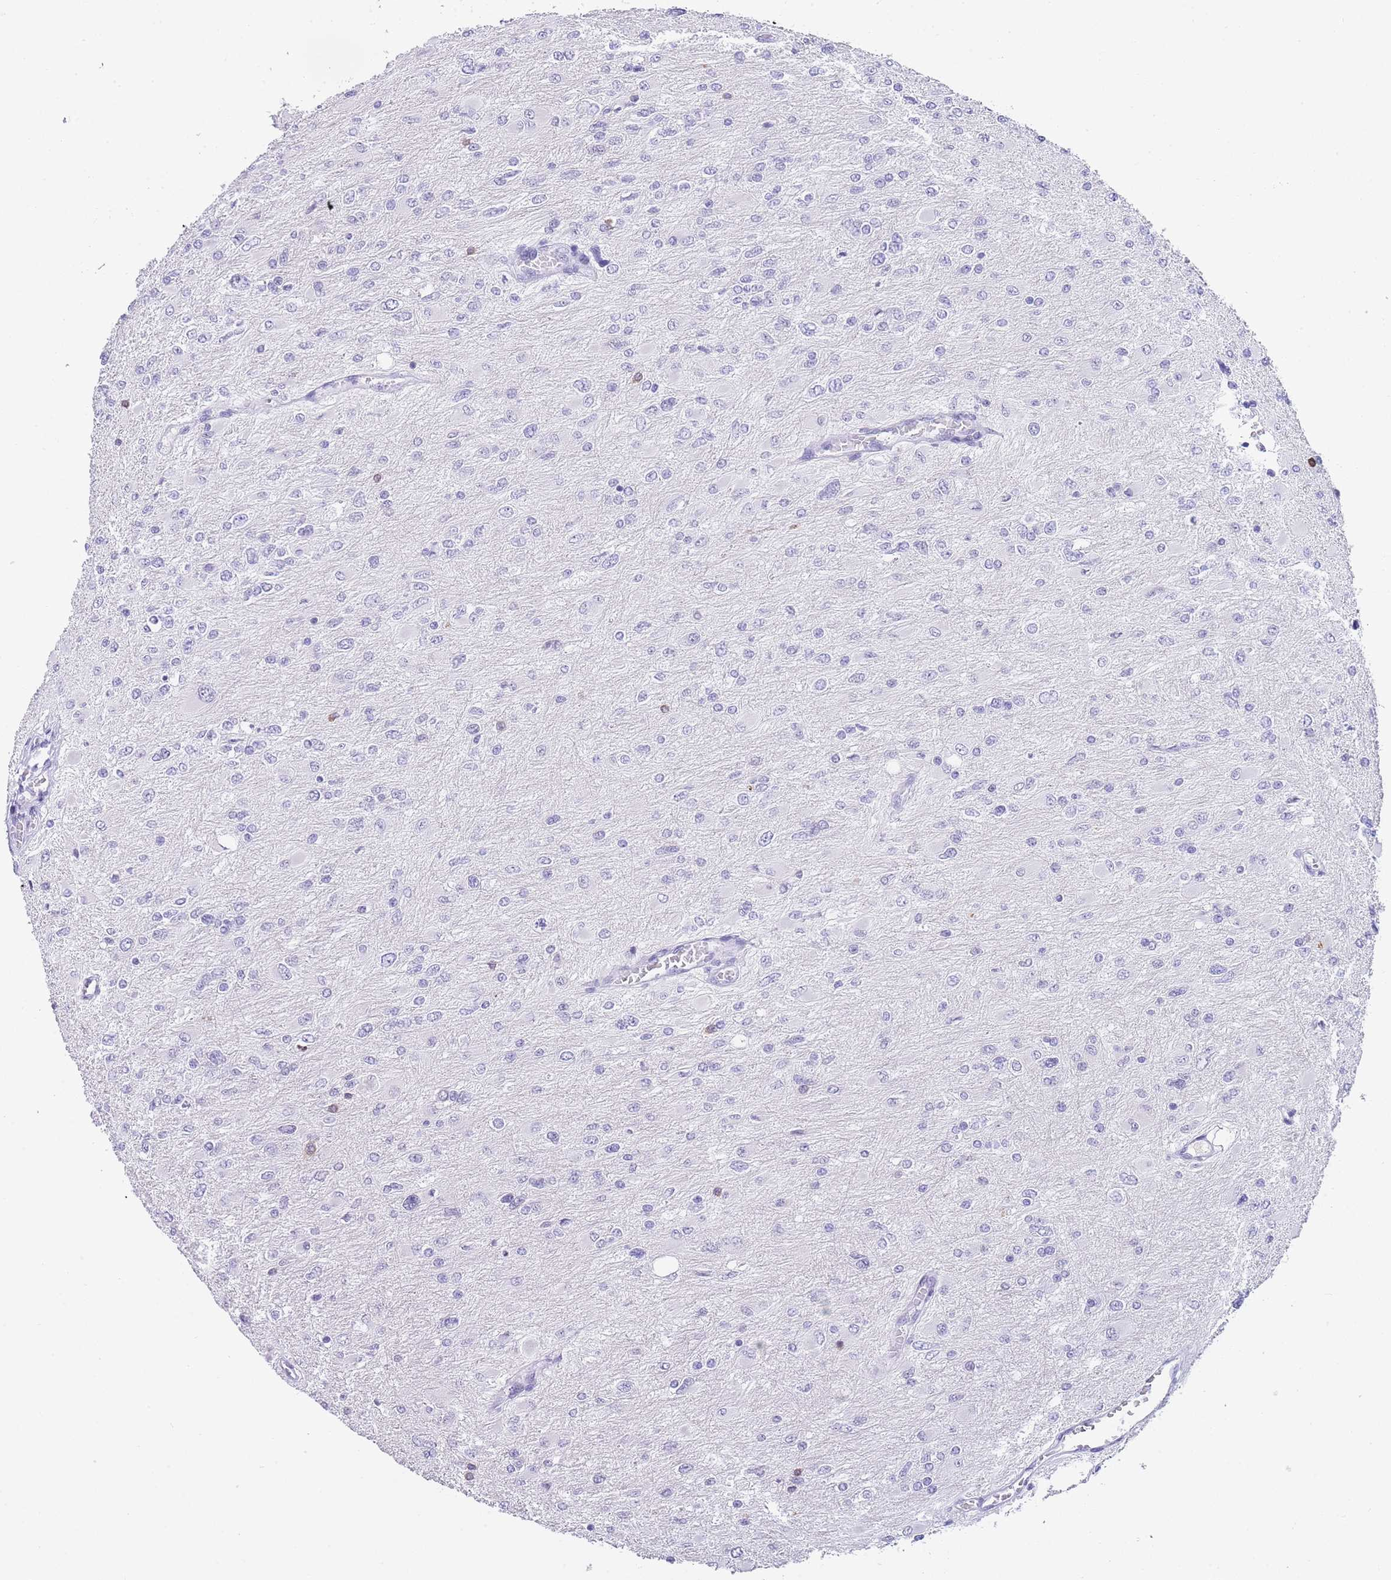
{"staining": {"intensity": "negative", "quantity": "none", "location": "none"}, "tissue": "glioma", "cell_type": "Tumor cells", "image_type": "cancer", "snomed": [{"axis": "morphology", "description": "Glioma, malignant, High grade"}, {"axis": "topography", "description": "Cerebral cortex"}], "caption": "High power microscopy micrograph of an IHC histopathology image of glioma, revealing no significant staining in tumor cells. Nuclei are stained in blue.", "gene": "NOP56", "patient": {"sex": "female", "age": 36}}